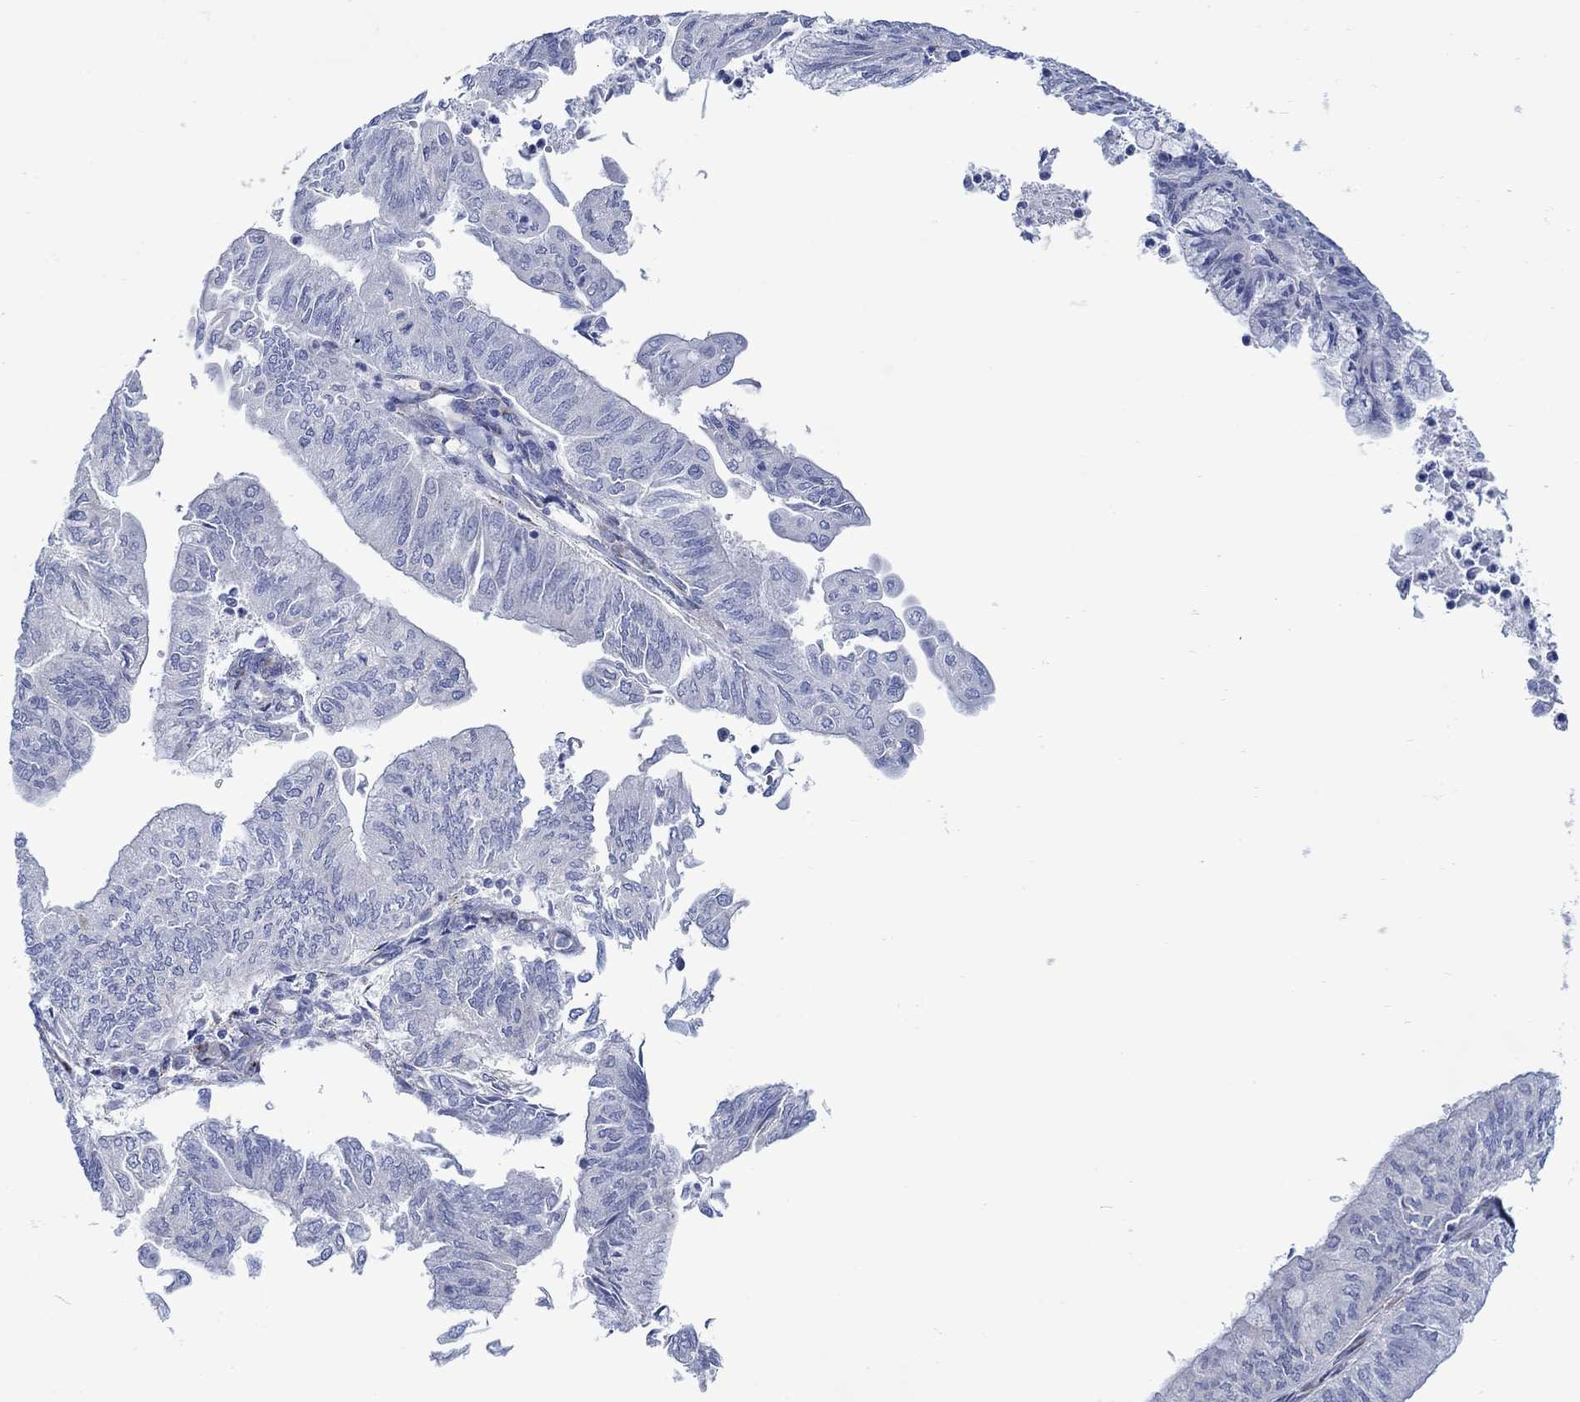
{"staining": {"intensity": "negative", "quantity": "none", "location": "none"}, "tissue": "endometrial cancer", "cell_type": "Tumor cells", "image_type": "cancer", "snomed": [{"axis": "morphology", "description": "Adenocarcinoma, NOS"}, {"axis": "topography", "description": "Endometrium"}], "caption": "Immunohistochemical staining of human endometrial adenocarcinoma displays no significant positivity in tumor cells.", "gene": "KSR2", "patient": {"sex": "female", "age": 59}}